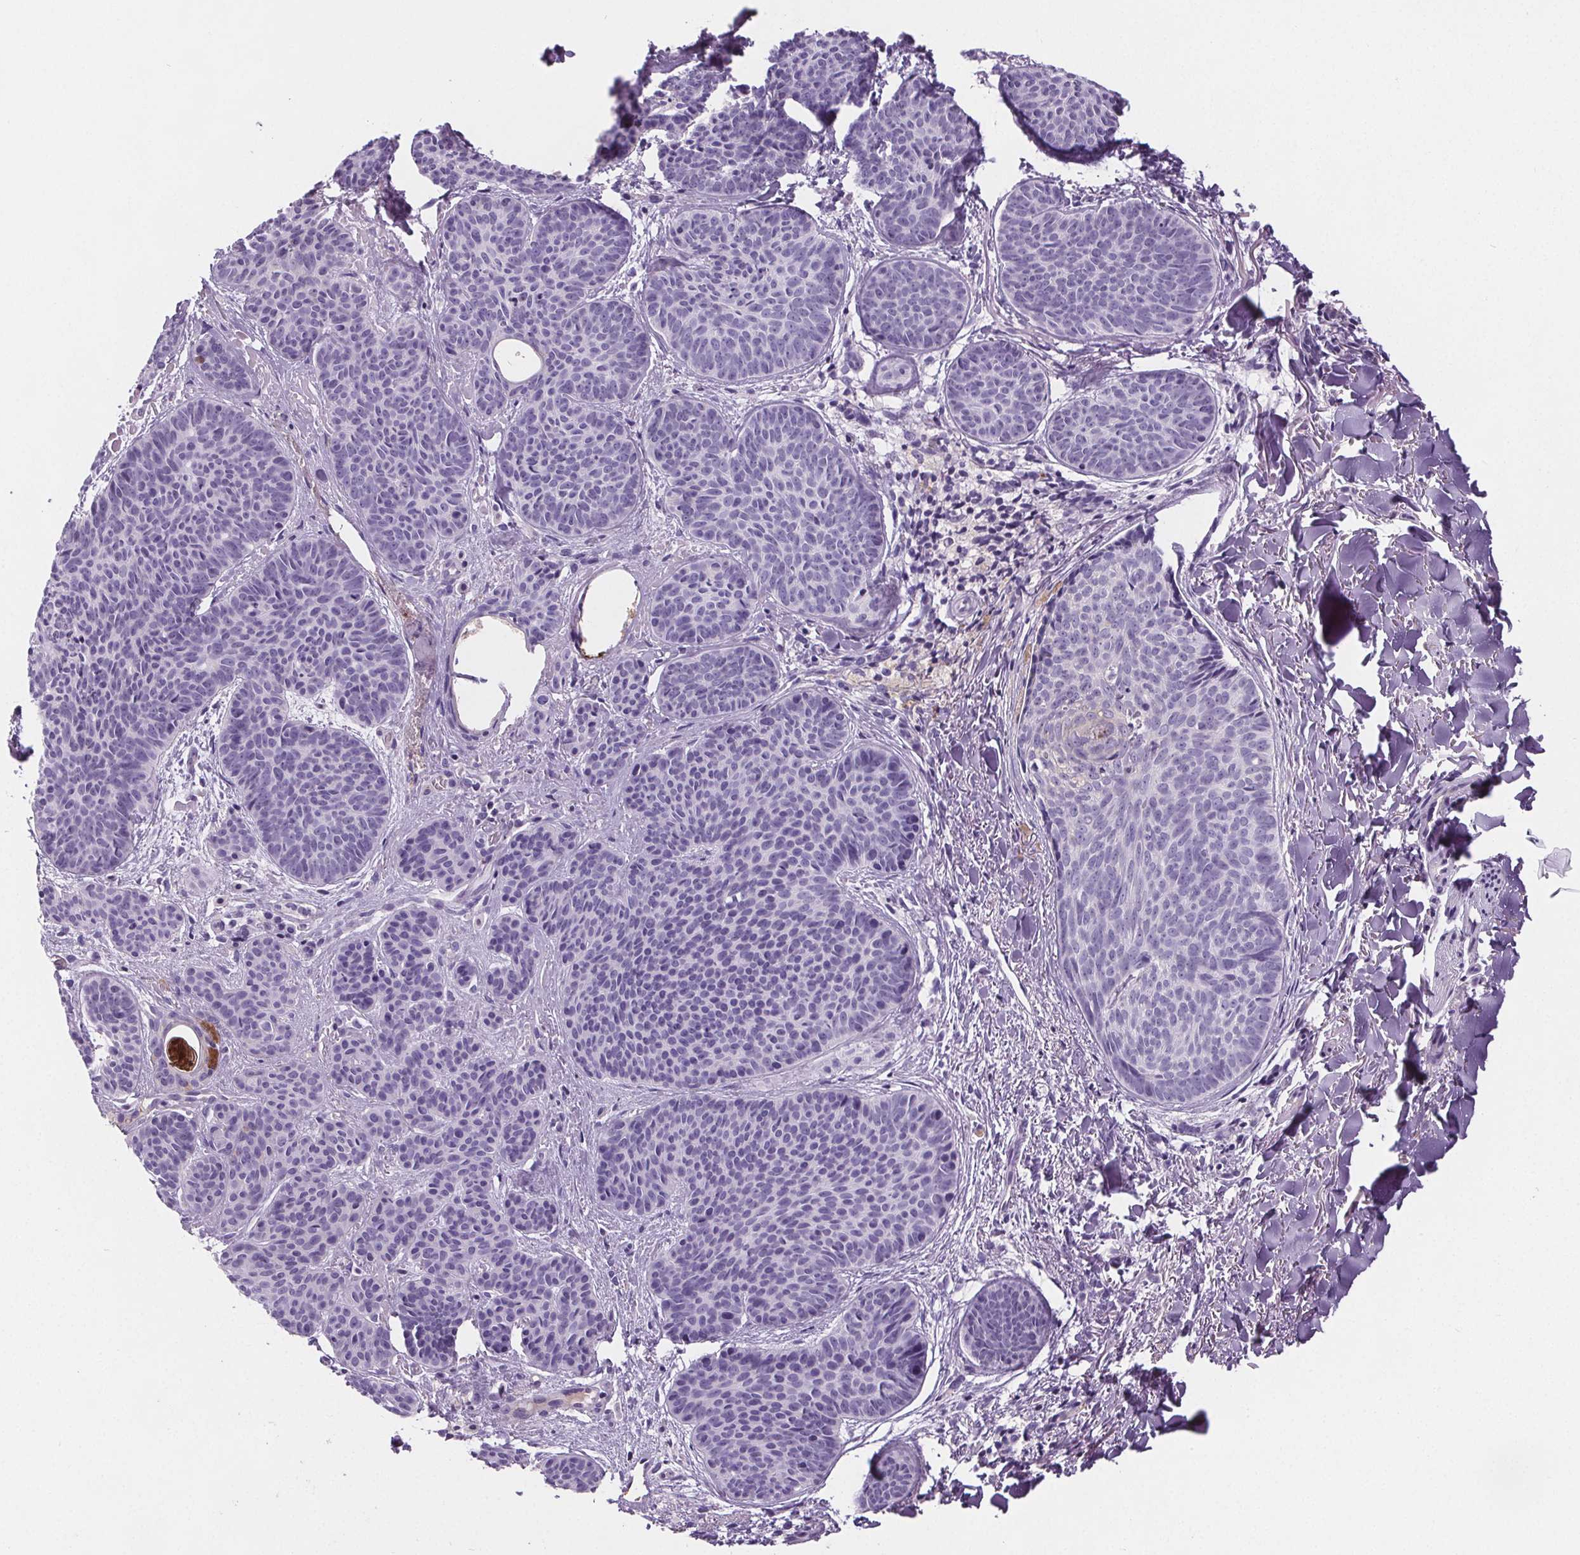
{"staining": {"intensity": "negative", "quantity": "none", "location": "none"}, "tissue": "skin cancer", "cell_type": "Tumor cells", "image_type": "cancer", "snomed": [{"axis": "morphology", "description": "Basal cell carcinoma"}, {"axis": "topography", "description": "Skin"}], "caption": "DAB (3,3'-diaminobenzidine) immunohistochemical staining of skin cancer (basal cell carcinoma) shows no significant positivity in tumor cells. (Stains: DAB immunohistochemistry (IHC) with hematoxylin counter stain, Microscopy: brightfield microscopy at high magnification).", "gene": "CD5L", "patient": {"sex": "female", "age": 82}}